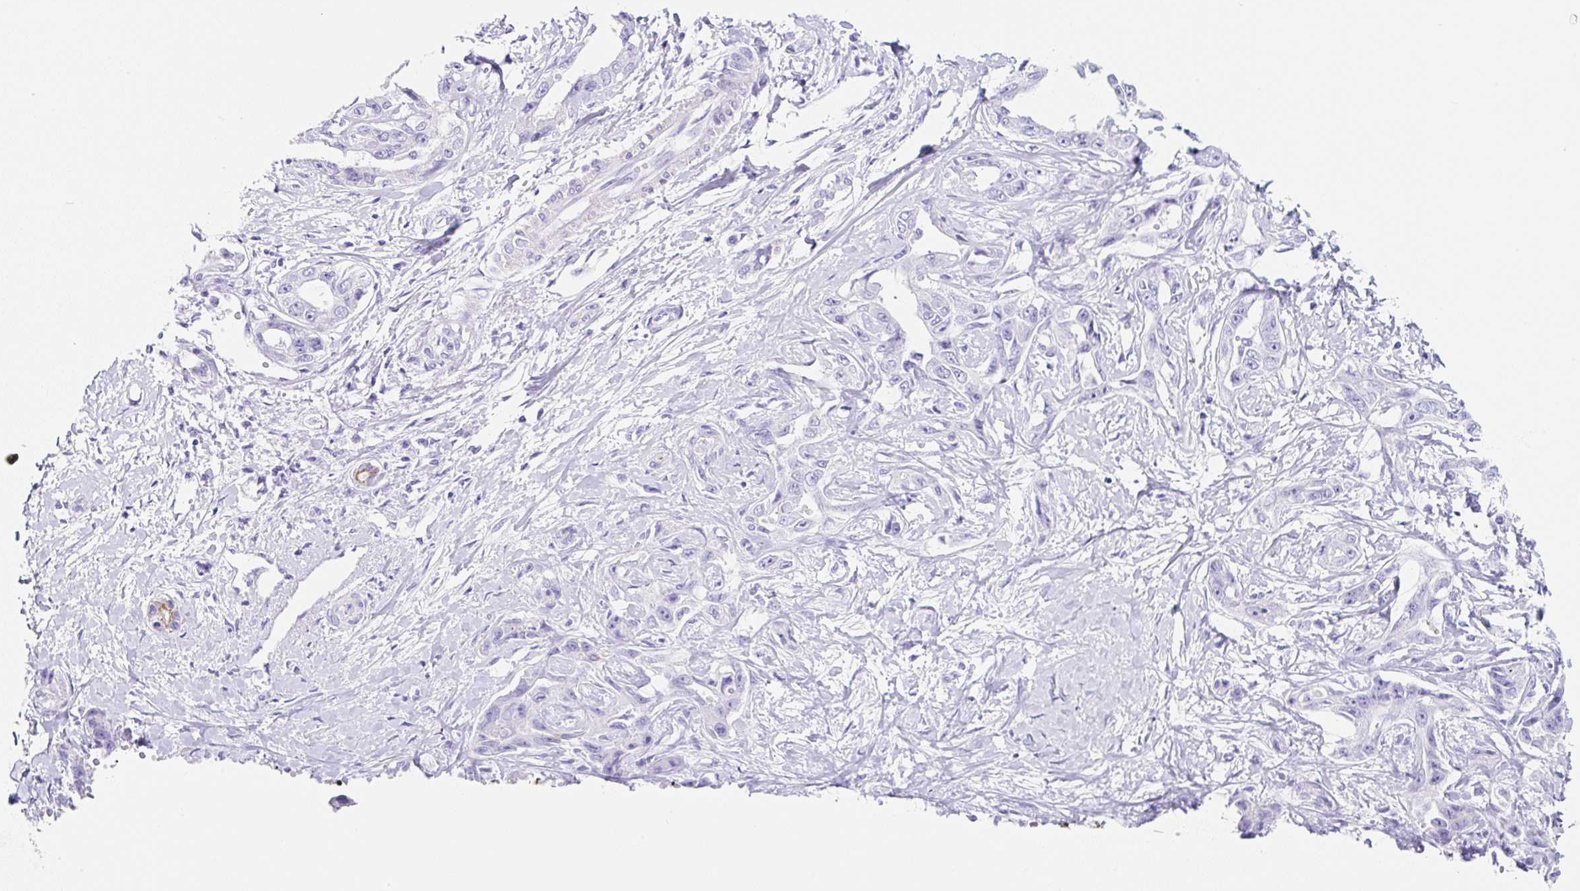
{"staining": {"intensity": "negative", "quantity": "none", "location": "none"}, "tissue": "liver cancer", "cell_type": "Tumor cells", "image_type": "cancer", "snomed": [{"axis": "morphology", "description": "Cholangiocarcinoma"}, {"axis": "topography", "description": "Liver"}], "caption": "Image shows no significant protein staining in tumor cells of liver cancer. (DAB immunohistochemistry with hematoxylin counter stain).", "gene": "CLDND2", "patient": {"sex": "male", "age": 59}}